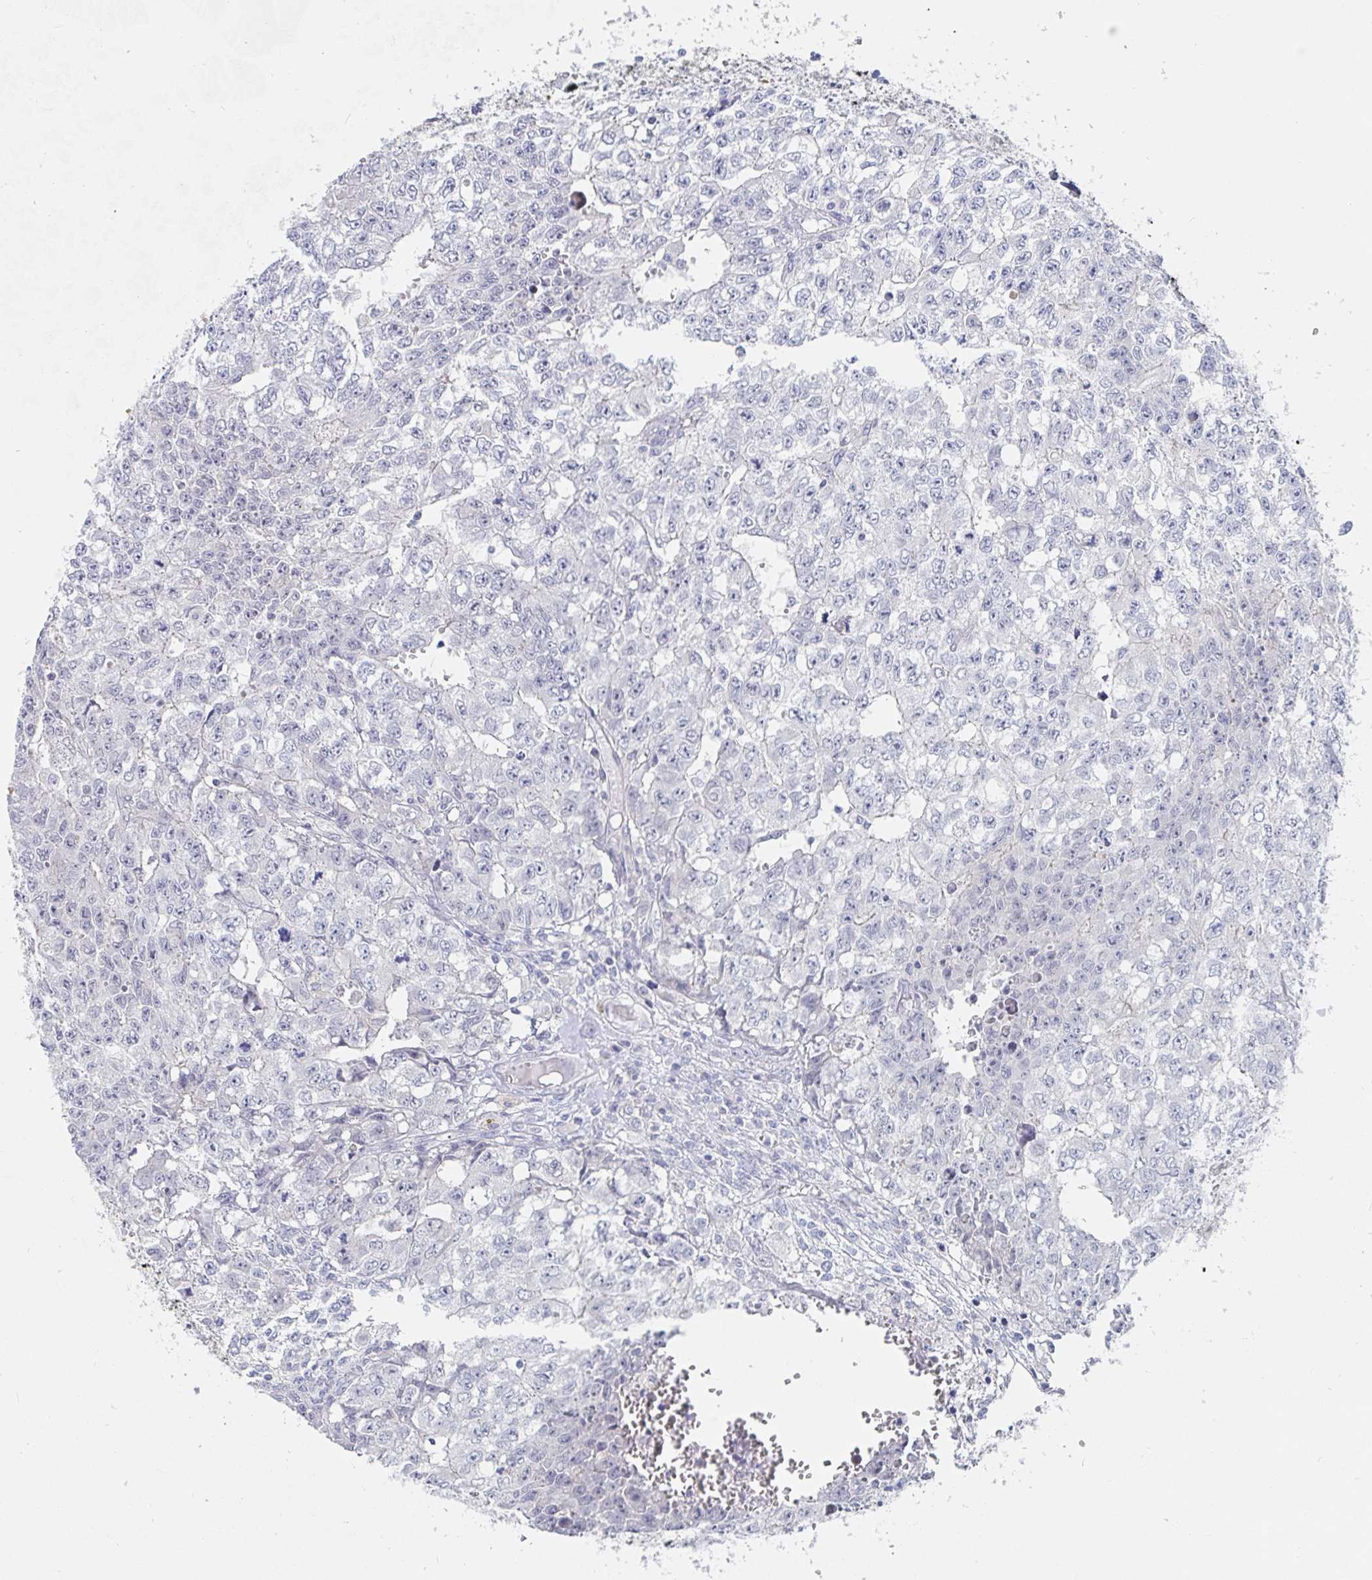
{"staining": {"intensity": "negative", "quantity": "none", "location": "none"}, "tissue": "testis cancer", "cell_type": "Tumor cells", "image_type": "cancer", "snomed": [{"axis": "morphology", "description": "Carcinoma, Embryonal, NOS"}, {"axis": "morphology", "description": "Teratoma, malignant, NOS"}, {"axis": "topography", "description": "Testis"}], "caption": "Testis cancer (teratoma (malignant)) stained for a protein using IHC demonstrates no positivity tumor cells.", "gene": "ZNF430", "patient": {"sex": "male", "age": 24}}